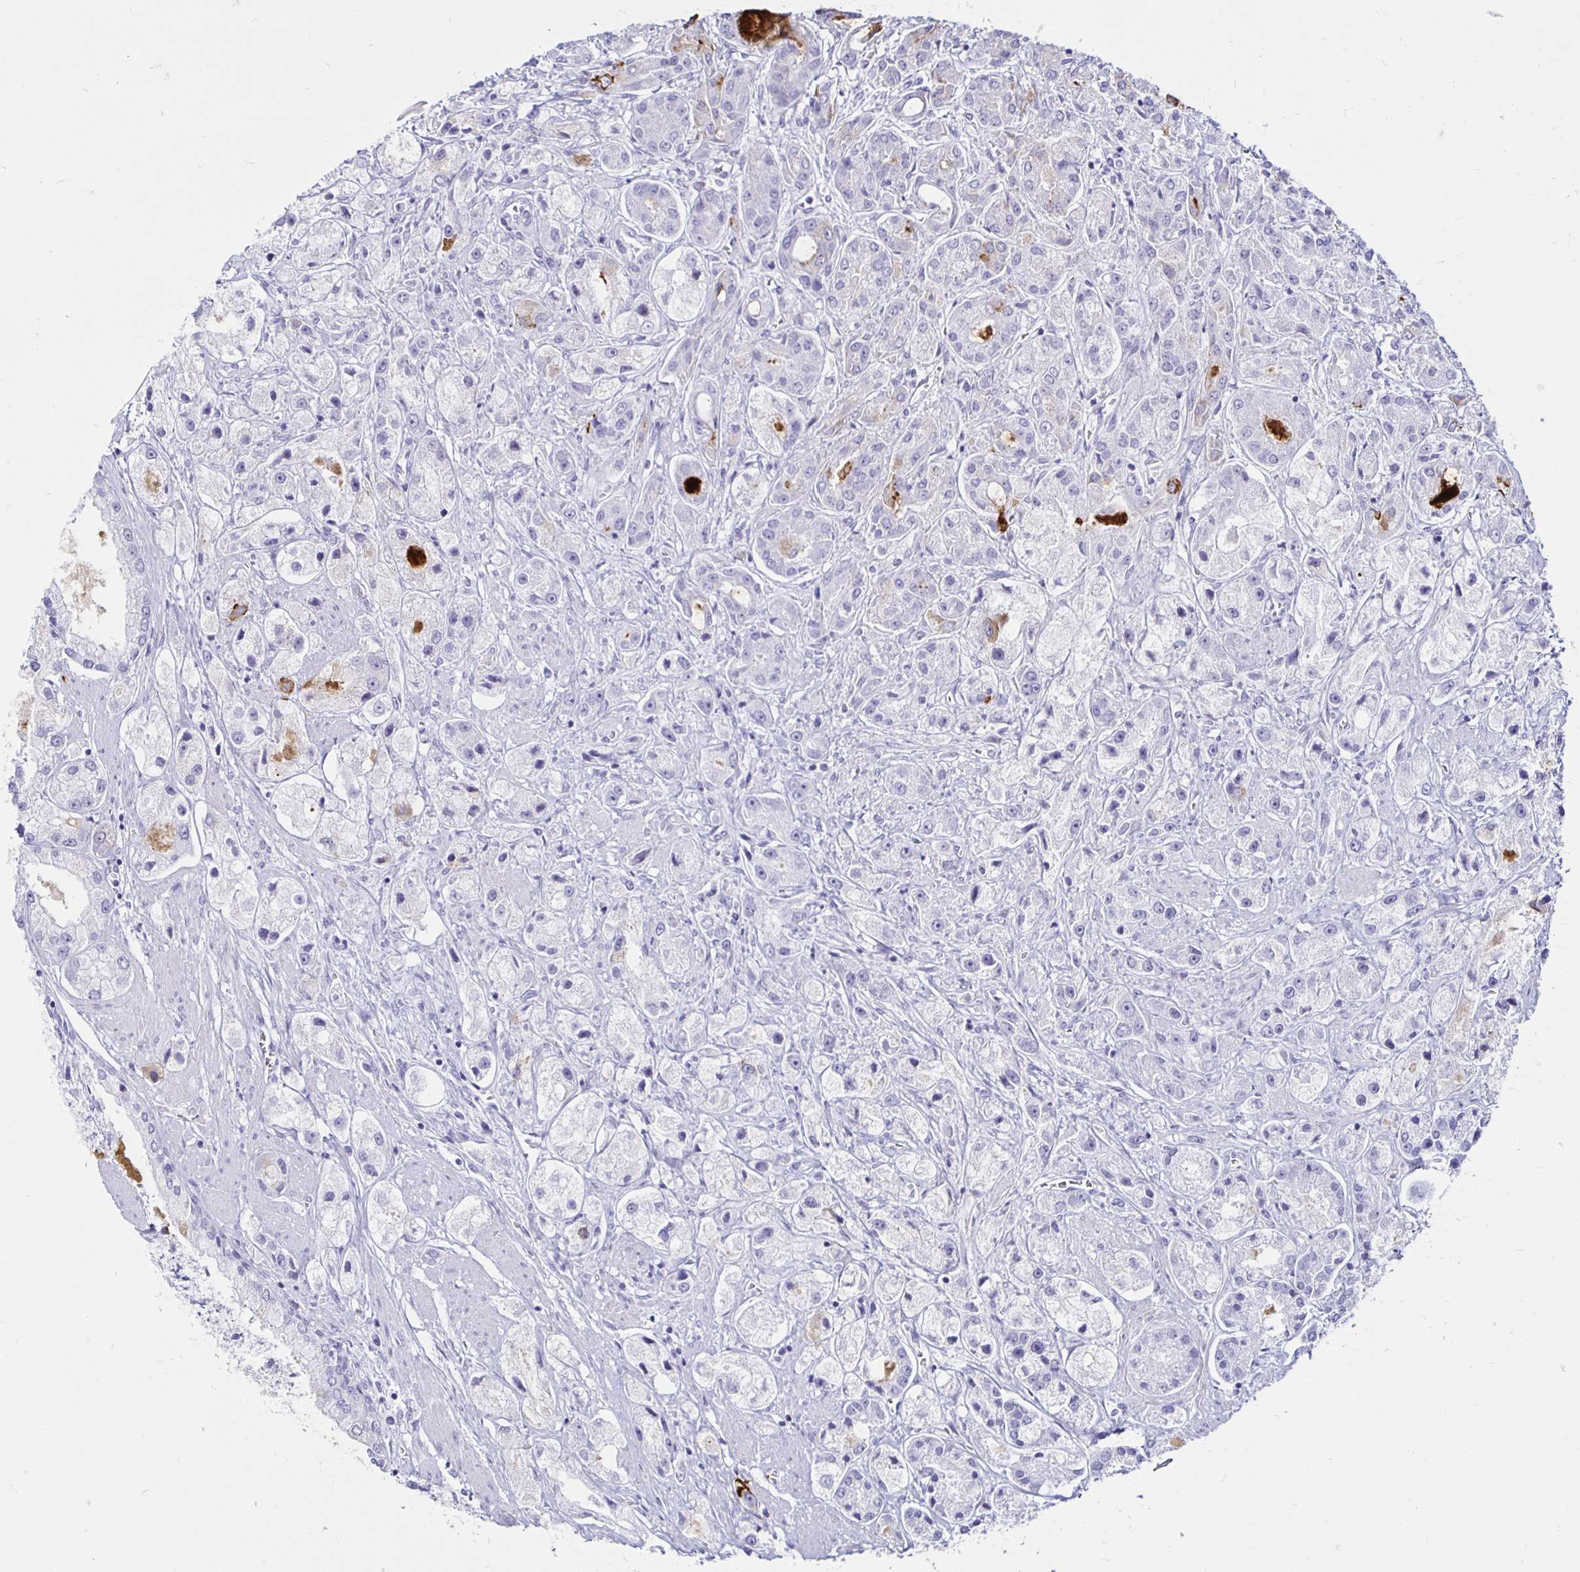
{"staining": {"intensity": "negative", "quantity": "none", "location": "none"}, "tissue": "prostate cancer", "cell_type": "Tumor cells", "image_type": "cancer", "snomed": [{"axis": "morphology", "description": "Adenocarcinoma, High grade"}, {"axis": "topography", "description": "Prostate"}], "caption": "IHC photomicrograph of neoplastic tissue: prostate cancer (high-grade adenocarcinoma) stained with DAB (3,3'-diaminobenzidine) reveals no significant protein expression in tumor cells.", "gene": "TIMP1", "patient": {"sex": "male", "age": 67}}